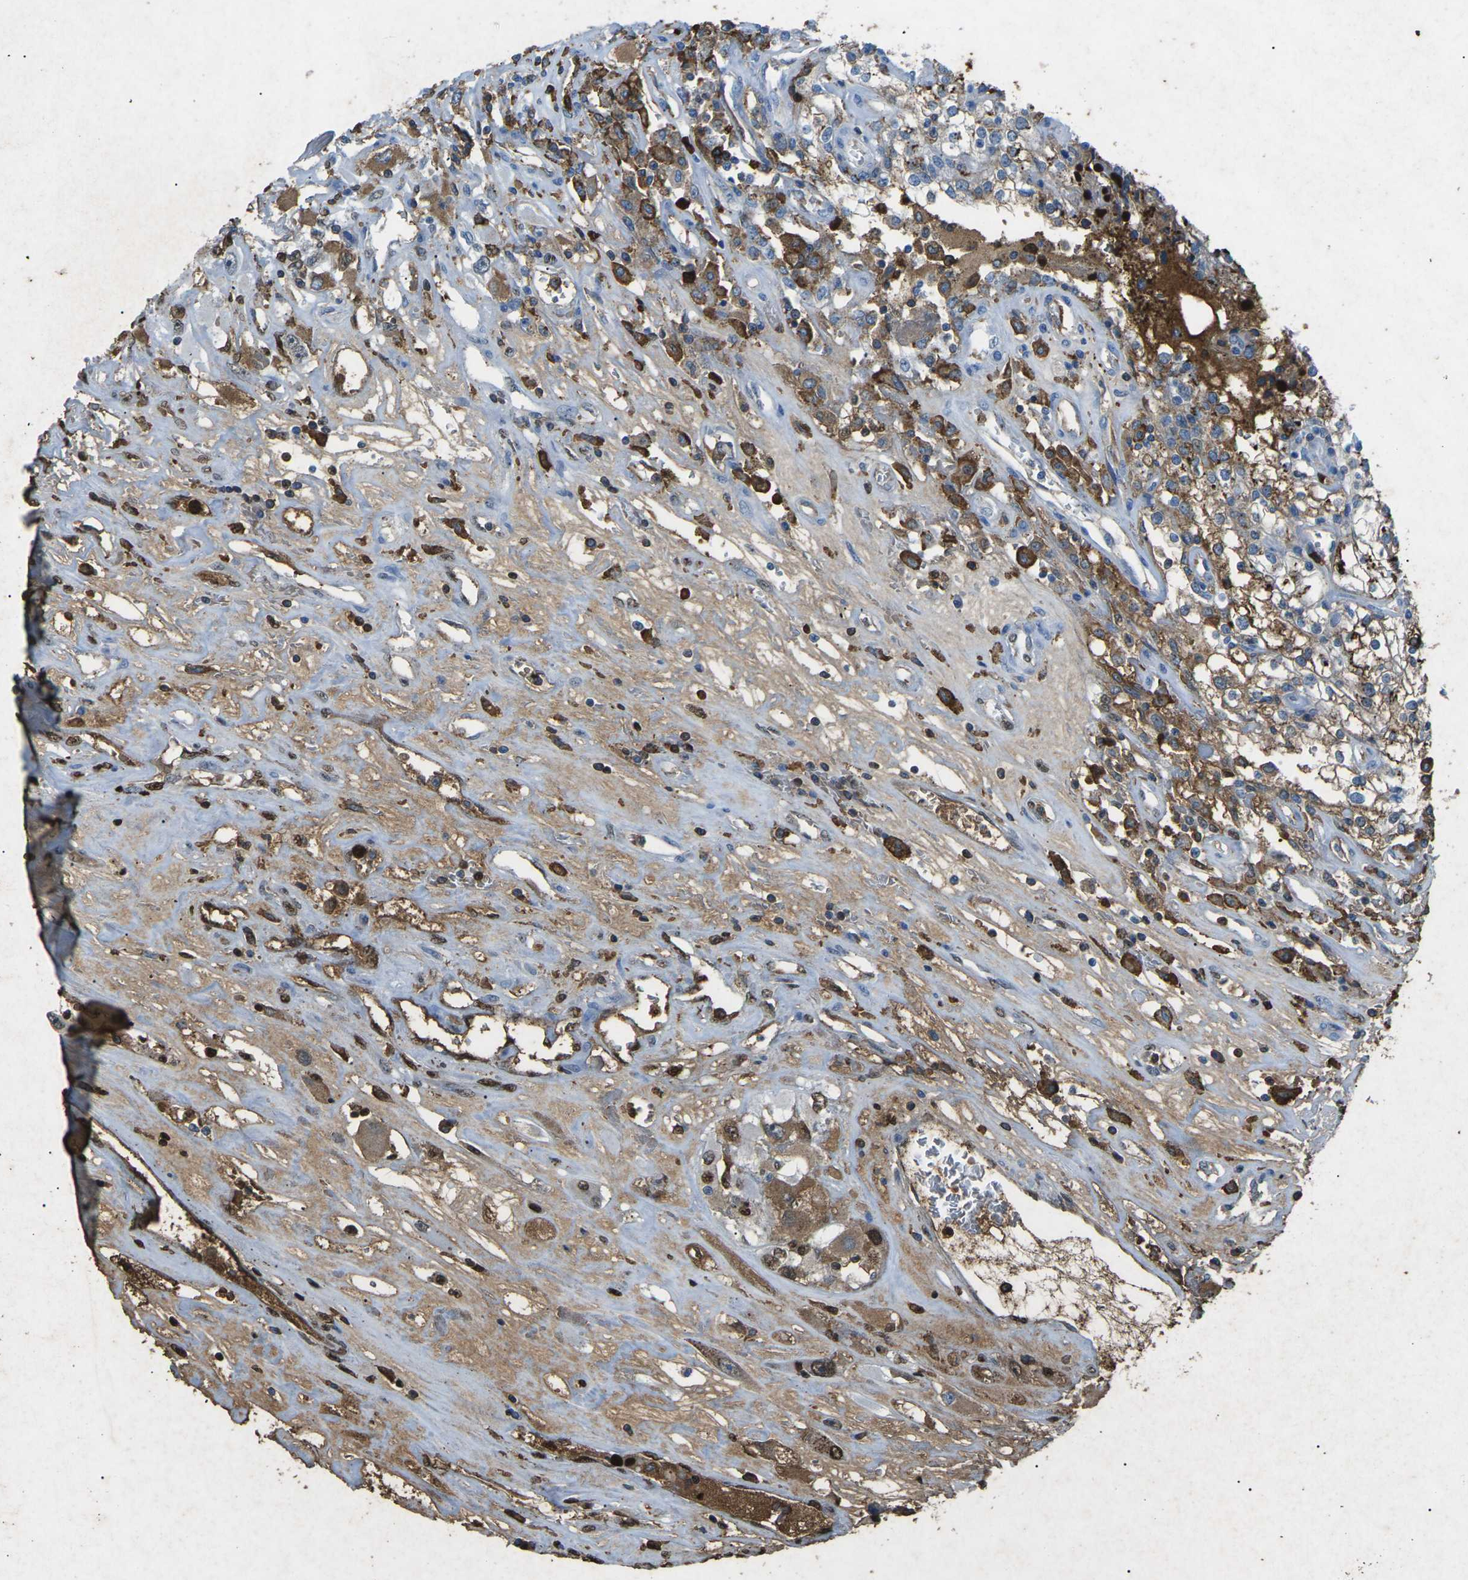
{"staining": {"intensity": "moderate", "quantity": ">75%", "location": "cytoplasmic/membranous,nuclear"}, "tissue": "renal cancer", "cell_type": "Tumor cells", "image_type": "cancer", "snomed": [{"axis": "morphology", "description": "Adenocarcinoma, NOS"}, {"axis": "topography", "description": "Kidney"}], "caption": "Protein analysis of renal adenocarcinoma tissue reveals moderate cytoplasmic/membranous and nuclear staining in about >75% of tumor cells. (DAB = brown stain, brightfield microscopy at high magnification).", "gene": "CTAGE1", "patient": {"sex": "female", "age": 52}}